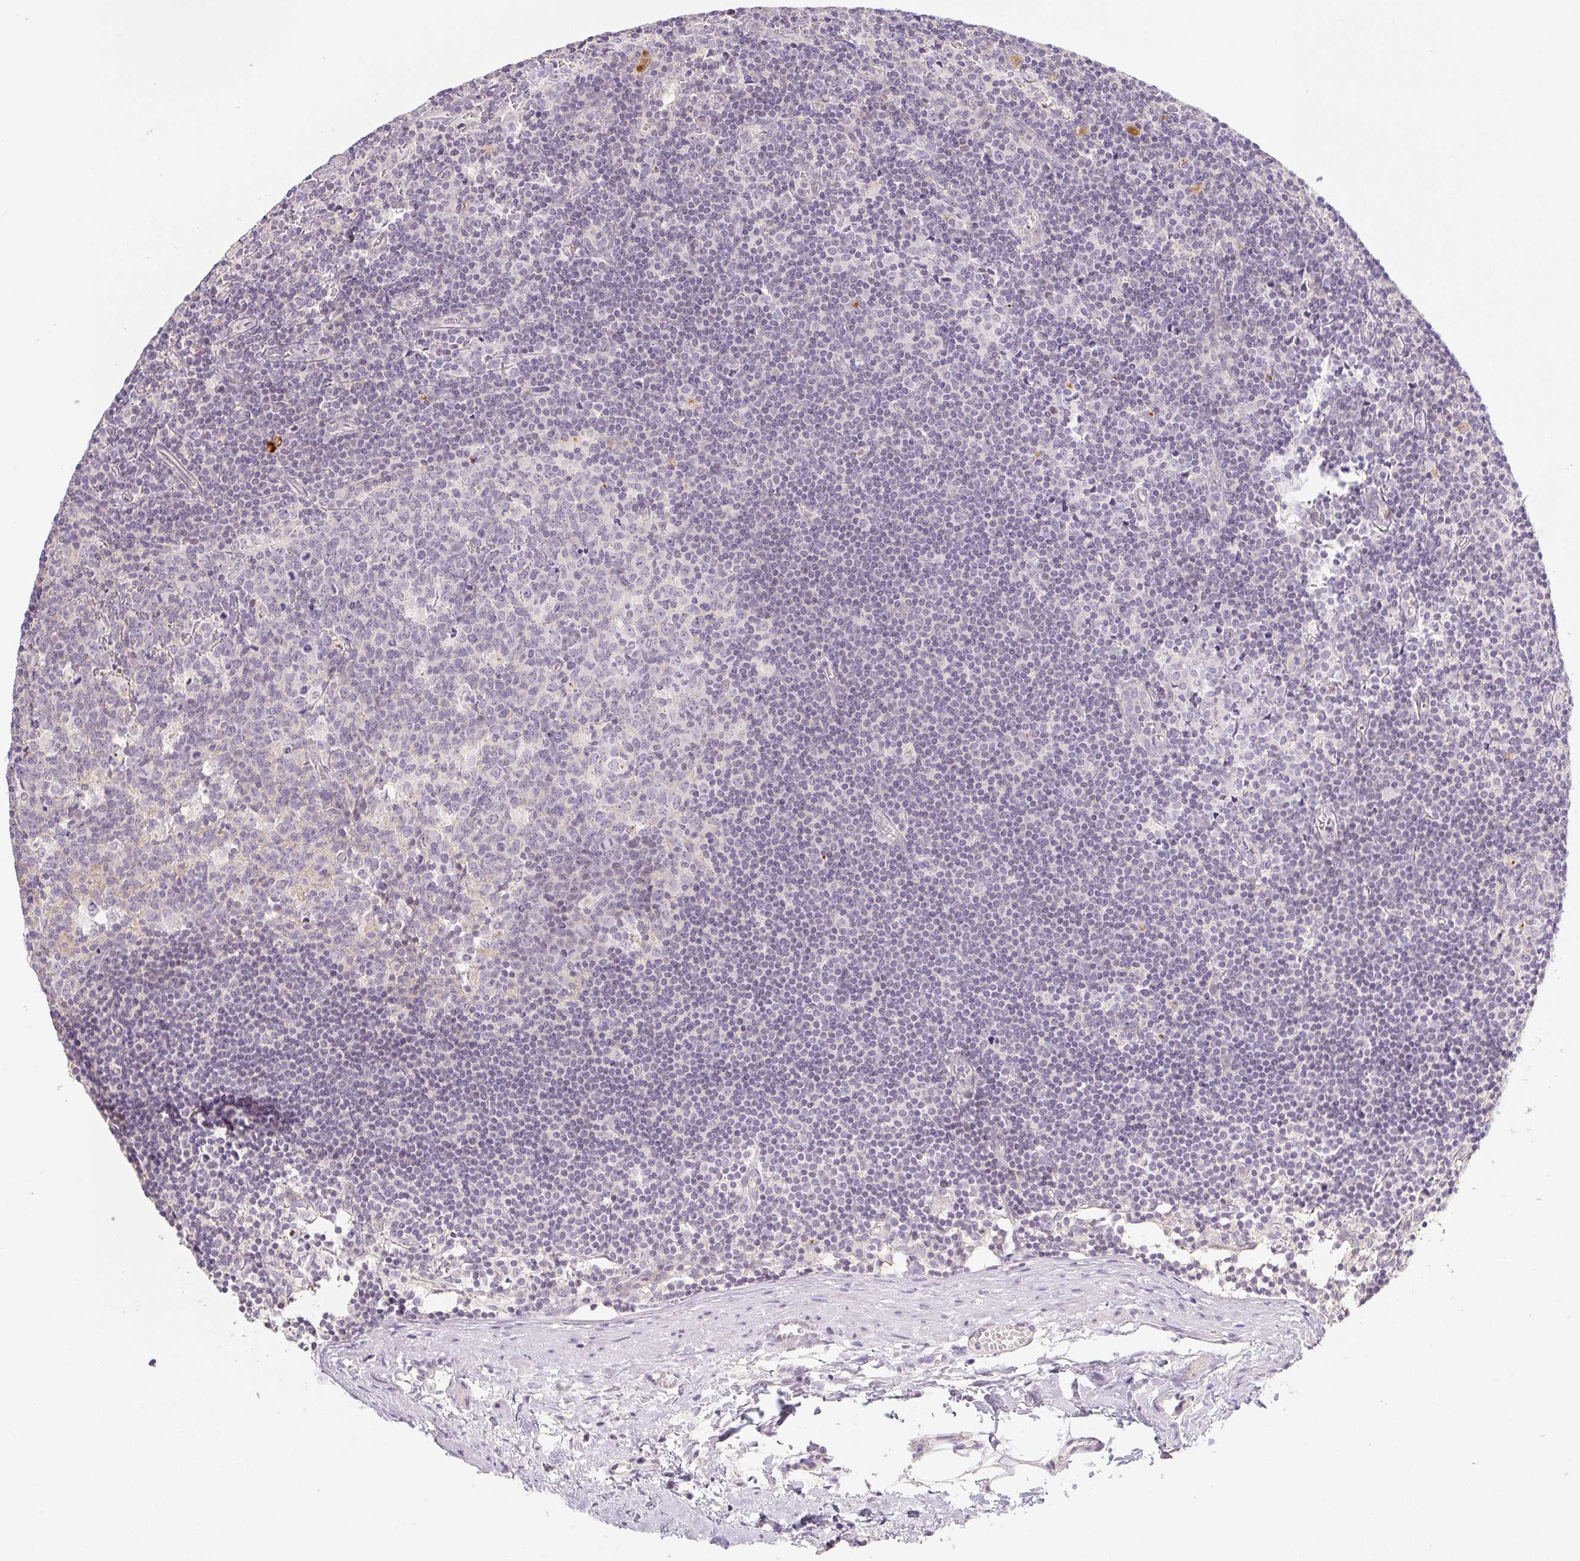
{"staining": {"intensity": "negative", "quantity": "none", "location": "none"}, "tissue": "lymph node", "cell_type": "Germinal center cells", "image_type": "normal", "snomed": [{"axis": "morphology", "description": "Normal tissue, NOS"}, {"axis": "topography", "description": "Lymph node"}], "caption": "Human lymph node stained for a protein using immunohistochemistry demonstrates no expression in germinal center cells.", "gene": "MIA2", "patient": {"sex": "female", "age": 45}}